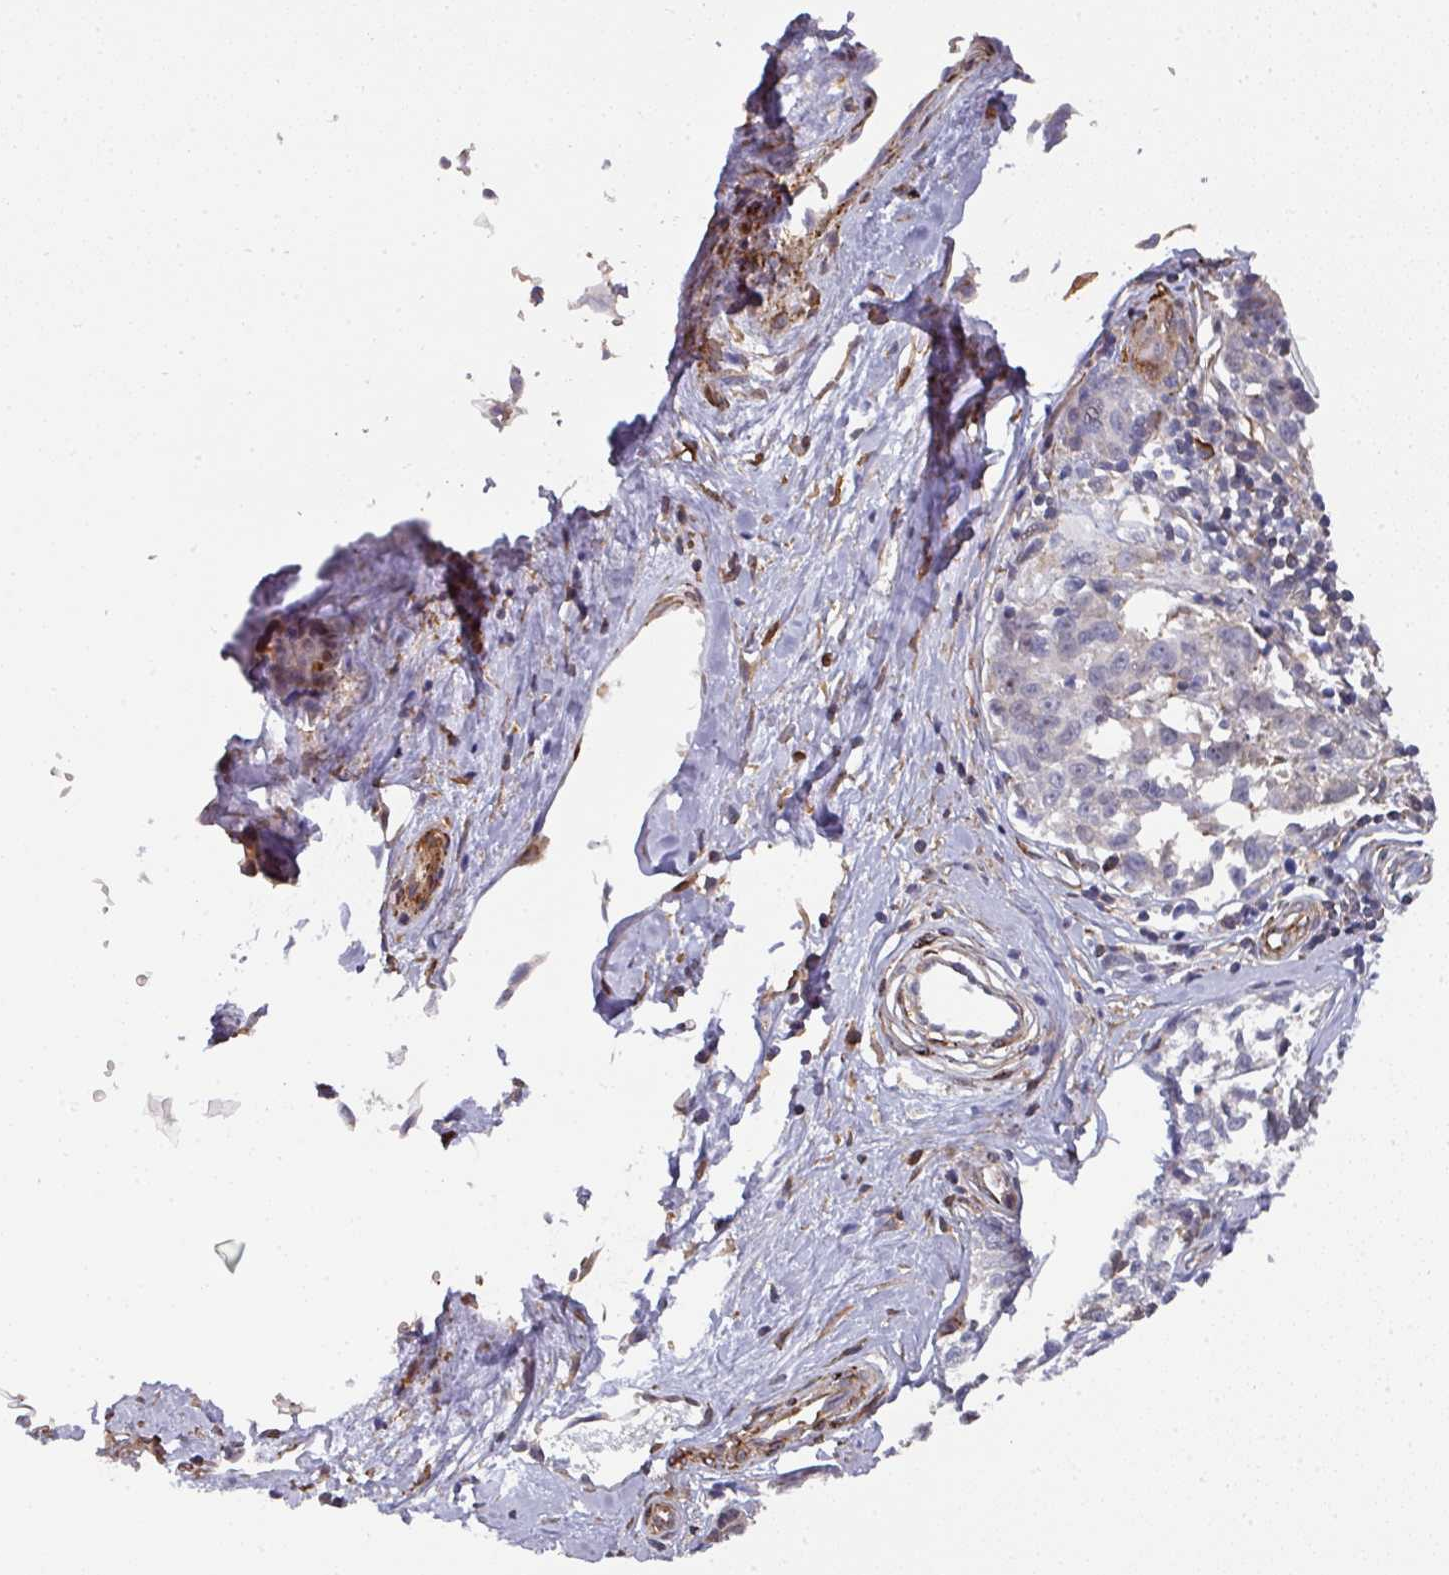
{"staining": {"intensity": "negative", "quantity": "none", "location": "none"}, "tissue": "melanoma", "cell_type": "Tumor cells", "image_type": "cancer", "snomed": [{"axis": "morphology", "description": "Normal tissue, NOS"}, {"axis": "morphology", "description": "Malignant melanoma, NOS"}, {"axis": "topography", "description": "Skin"}], "caption": "Photomicrograph shows no protein positivity in tumor cells of malignant melanoma tissue.", "gene": "BEND5", "patient": {"sex": "female", "age": 64}}